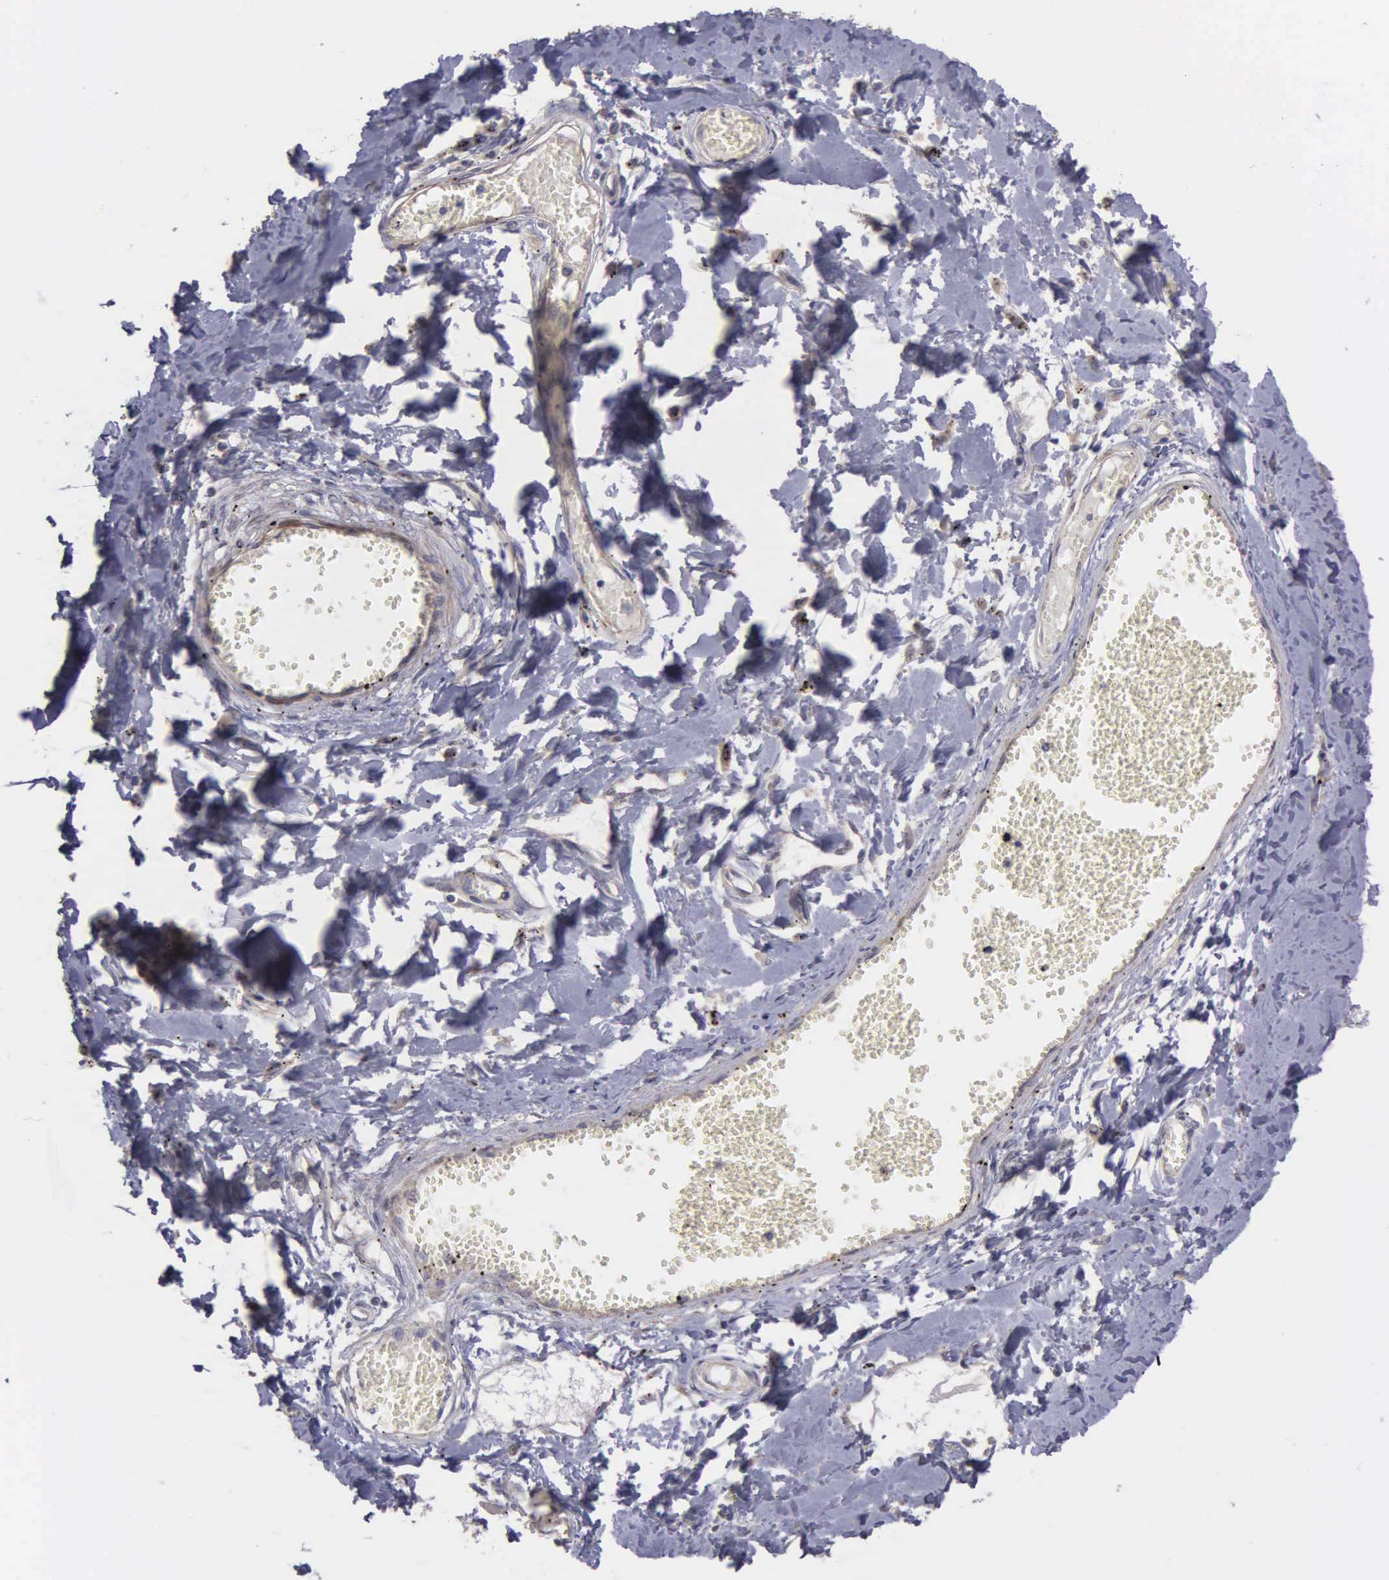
{"staining": {"intensity": "negative", "quantity": "none", "location": "none"}, "tissue": "adipose tissue", "cell_type": "Adipocytes", "image_type": "normal", "snomed": [{"axis": "morphology", "description": "Normal tissue, NOS"}, {"axis": "morphology", "description": "Sarcoma, NOS"}, {"axis": "topography", "description": "Skin"}, {"axis": "topography", "description": "Soft tissue"}], "caption": "Benign adipose tissue was stained to show a protein in brown. There is no significant staining in adipocytes.", "gene": "RTL10", "patient": {"sex": "female", "age": 51}}